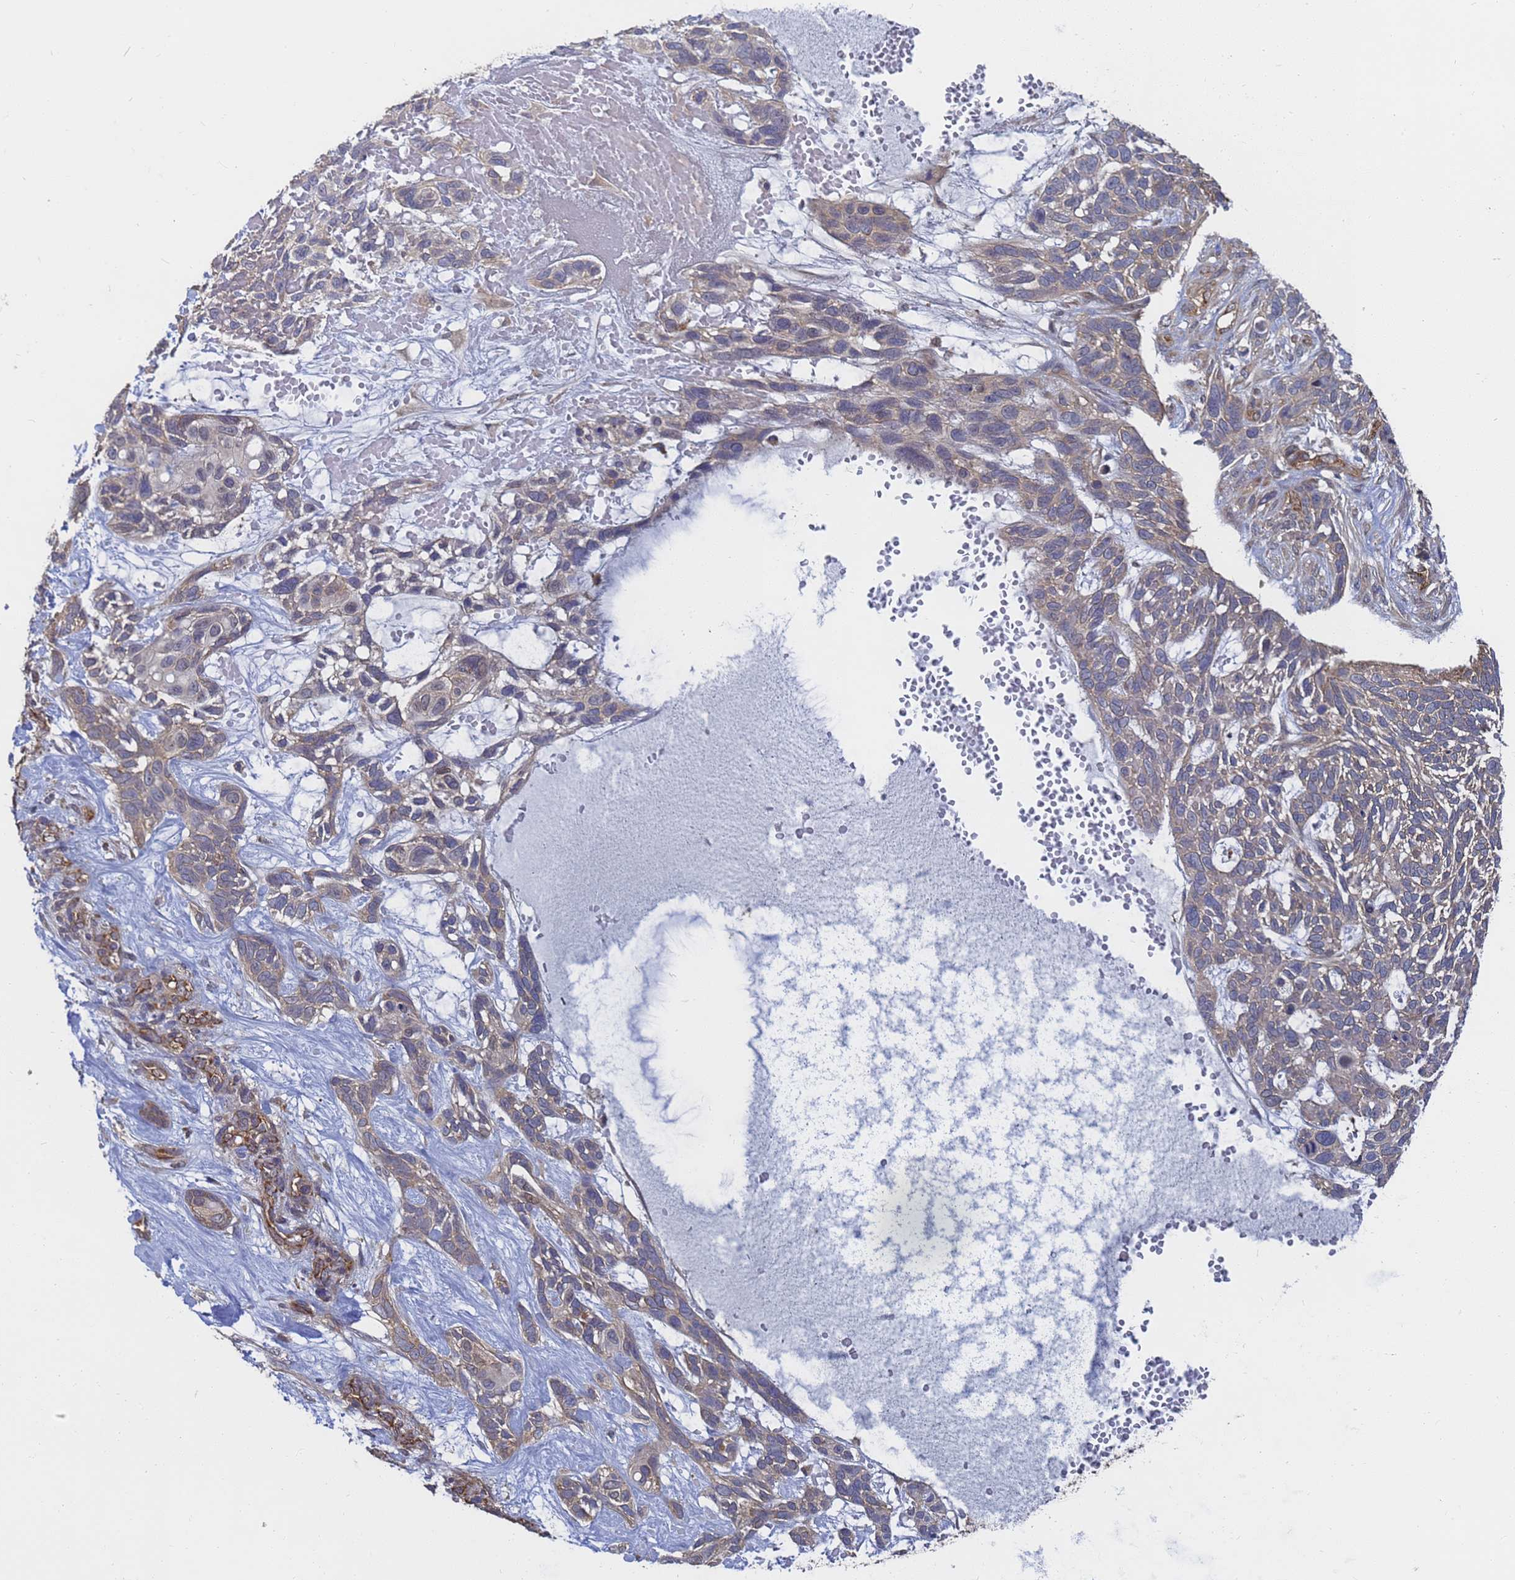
{"staining": {"intensity": "weak", "quantity": "25%-75%", "location": "cytoplasmic/membranous"}, "tissue": "skin cancer", "cell_type": "Tumor cells", "image_type": "cancer", "snomed": [{"axis": "morphology", "description": "Basal cell carcinoma"}, {"axis": "topography", "description": "Skin"}], "caption": "Immunohistochemistry (IHC) of skin cancer (basal cell carcinoma) exhibits low levels of weak cytoplasmic/membranous expression in about 25%-75% of tumor cells. (DAB IHC, brown staining for protein, blue staining for nuclei).", "gene": "ALS2CL", "patient": {"sex": "male", "age": 88}}